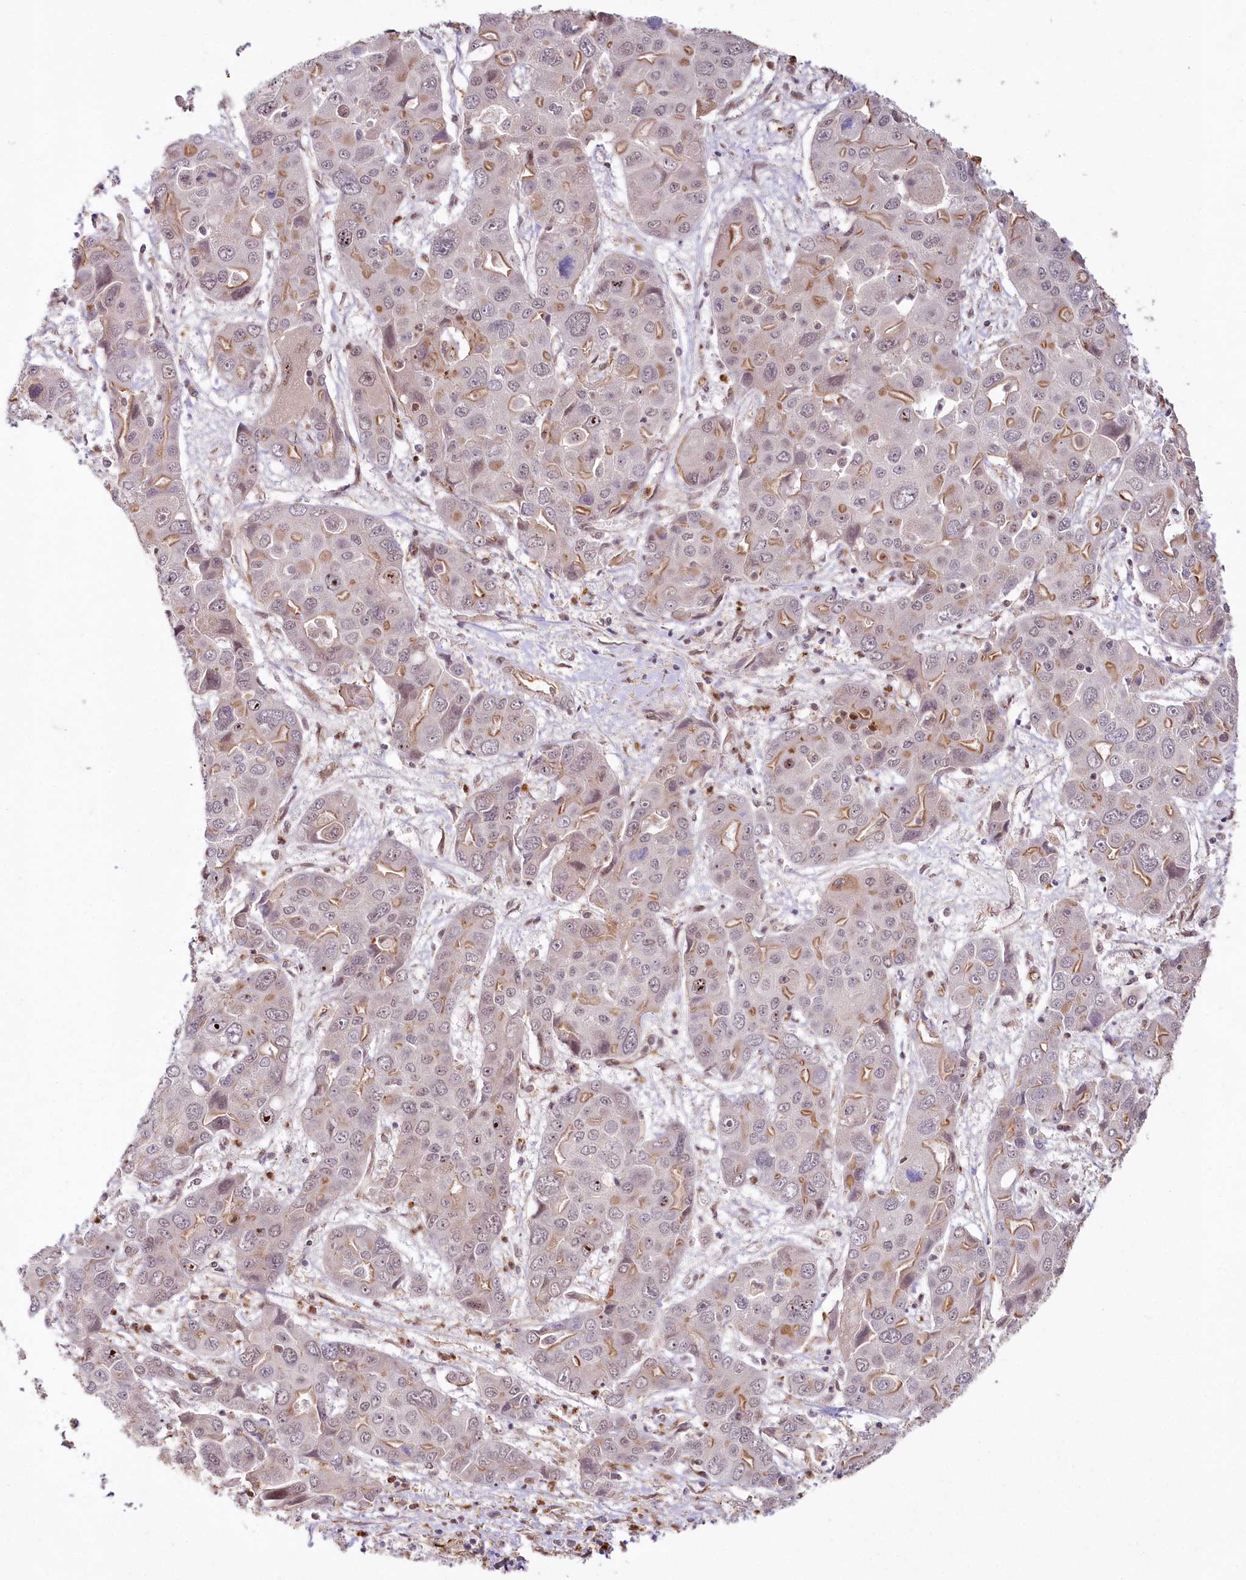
{"staining": {"intensity": "moderate", "quantity": "<25%", "location": "cytoplasmic/membranous,nuclear"}, "tissue": "liver cancer", "cell_type": "Tumor cells", "image_type": "cancer", "snomed": [{"axis": "morphology", "description": "Cholangiocarcinoma"}, {"axis": "topography", "description": "Liver"}], "caption": "Immunohistochemistry image of cholangiocarcinoma (liver) stained for a protein (brown), which demonstrates low levels of moderate cytoplasmic/membranous and nuclear positivity in about <25% of tumor cells.", "gene": "ALKBH8", "patient": {"sex": "male", "age": 67}}